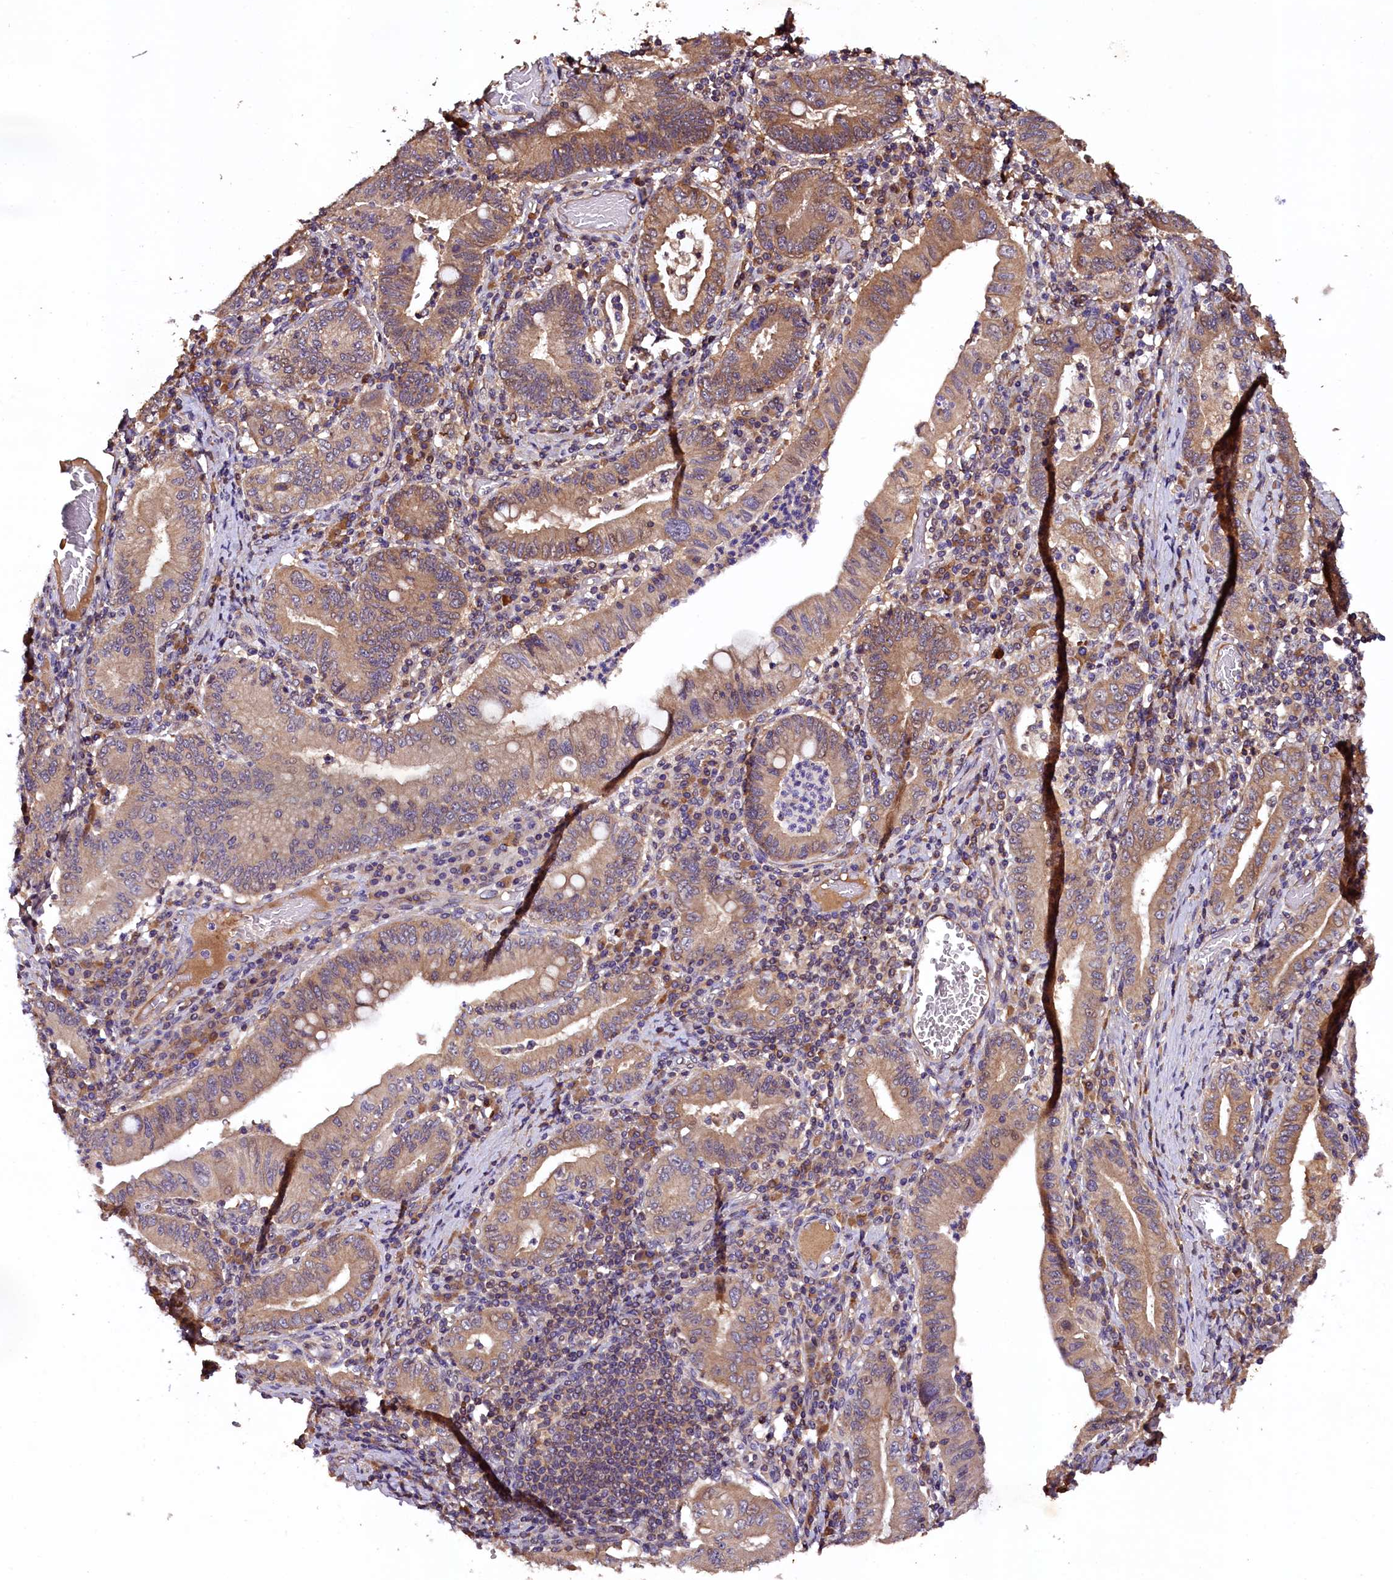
{"staining": {"intensity": "moderate", "quantity": ">75%", "location": "cytoplasmic/membranous"}, "tissue": "stomach cancer", "cell_type": "Tumor cells", "image_type": "cancer", "snomed": [{"axis": "morphology", "description": "Normal tissue, NOS"}, {"axis": "morphology", "description": "Adenocarcinoma, NOS"}, {"axis": "topography", "description": "Esophagus"}, {"axis": "topography", "description": "Stomach, upper"}, {"axis": "topography", "description": "Peripheral nerve tissue"}], "caption": "Immunohistochemical staining of stomach cancer exhibits medium levels of moderate cytoplasmic/membranous expression in about >75% of tumor cells.", "gene": "PLXNB1", "patient": {"sex": "male", "age": 62}}